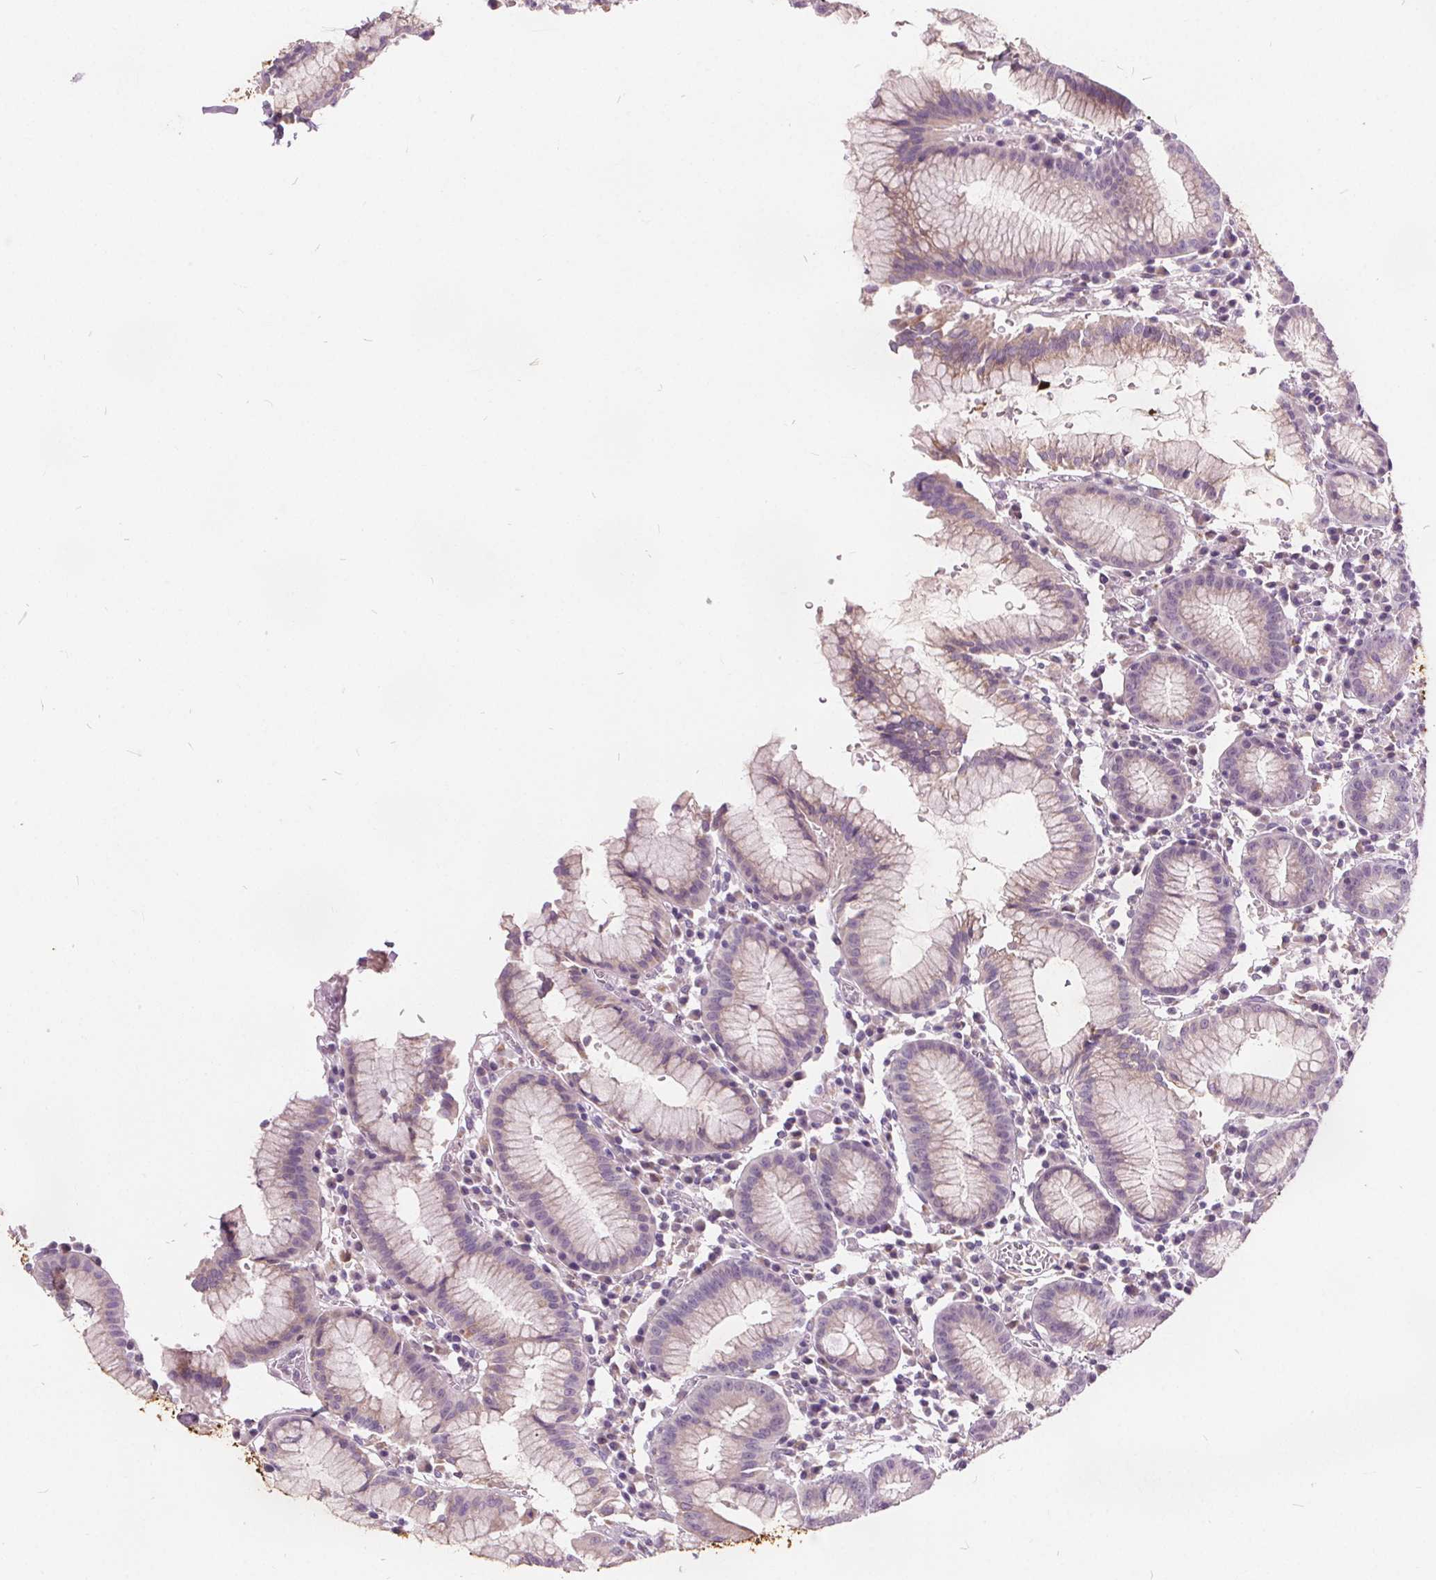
{"staining": {"intensity": "moderate", "quantity": "<25%", "location": "cytoplasmic/membranous"}, "tissue": "stomach", "cell_type": "Glandular cells", "image_type": "normal", "snomed": [{"axis": "morphology", "description": "Normal tissue, NOS"}, {"axis": "topography", "description": "Stomach"}], "caption": "An immunohistochemistry (IHC) photomicrograph of unremarkable tissue is shown. Protein staining in brown highlights moderate cytoplasmic/membranous positivity in stomach within glandular cells.", "gene": "ACOX2", "patient": {"sex": "male", "age": 55}}